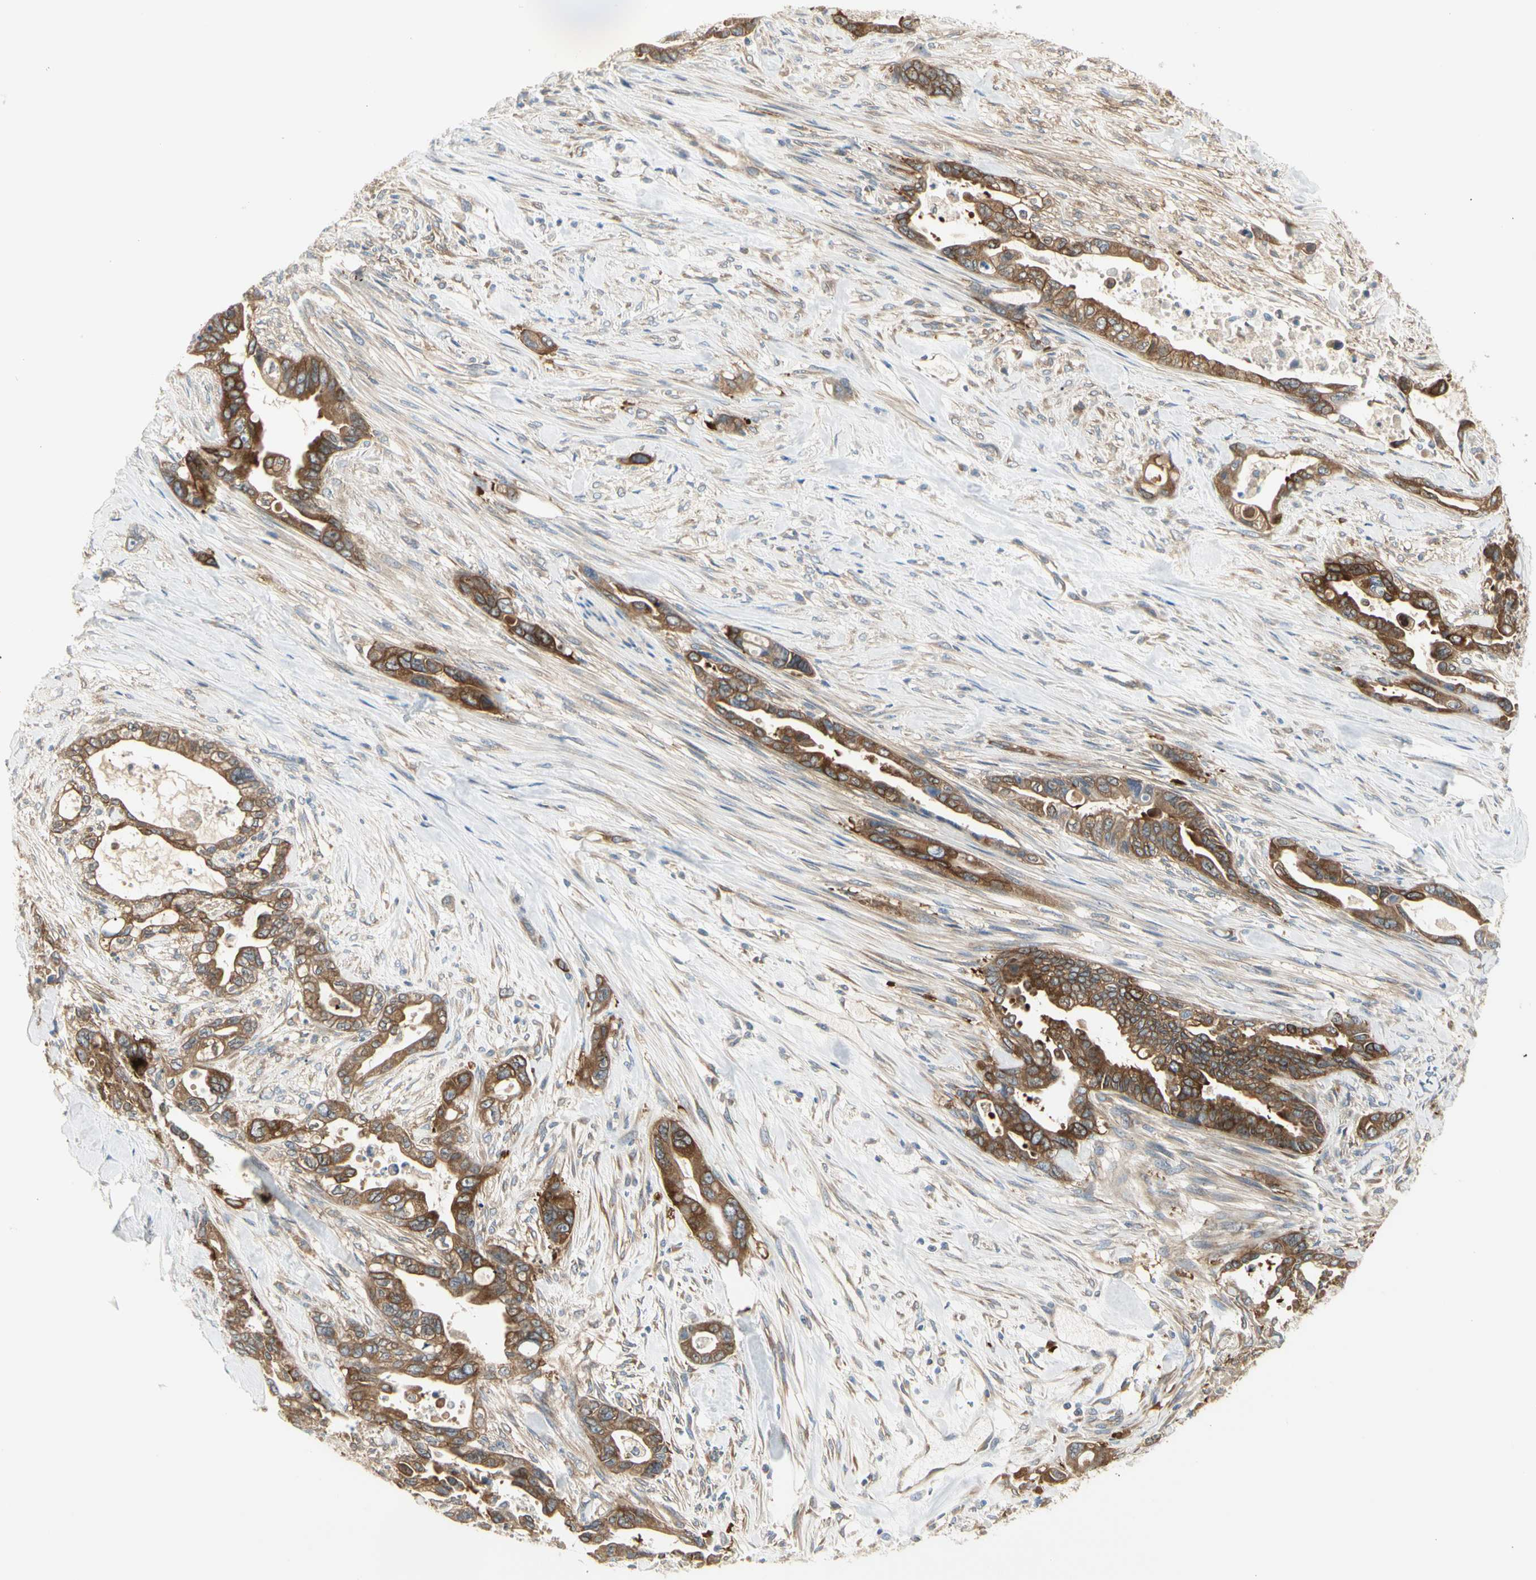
{"staining": {"intensity": "strong", "quantity": ">75%", "location": "cytoplasmic/membranous"}, "tissue": "pancreatic cancer", "cell_type": "Tumor cells", "image_type": "cancer", "snomed": [{"axis": "morphology", "description": "Adenocarcinoma, NOS"}, {"axis": "topography", "description": "Pancreas"}], "caption": "This image displays pancreatic cancer stained with immunohistochemistry to label a protein in brown. The cytoplasmic/membranous of tumor cells show strong positivity for the protein. Nuclei are counter-stained blue.", "gene": "NFKB2", "patient": {"sex": "male", "age": 70}}